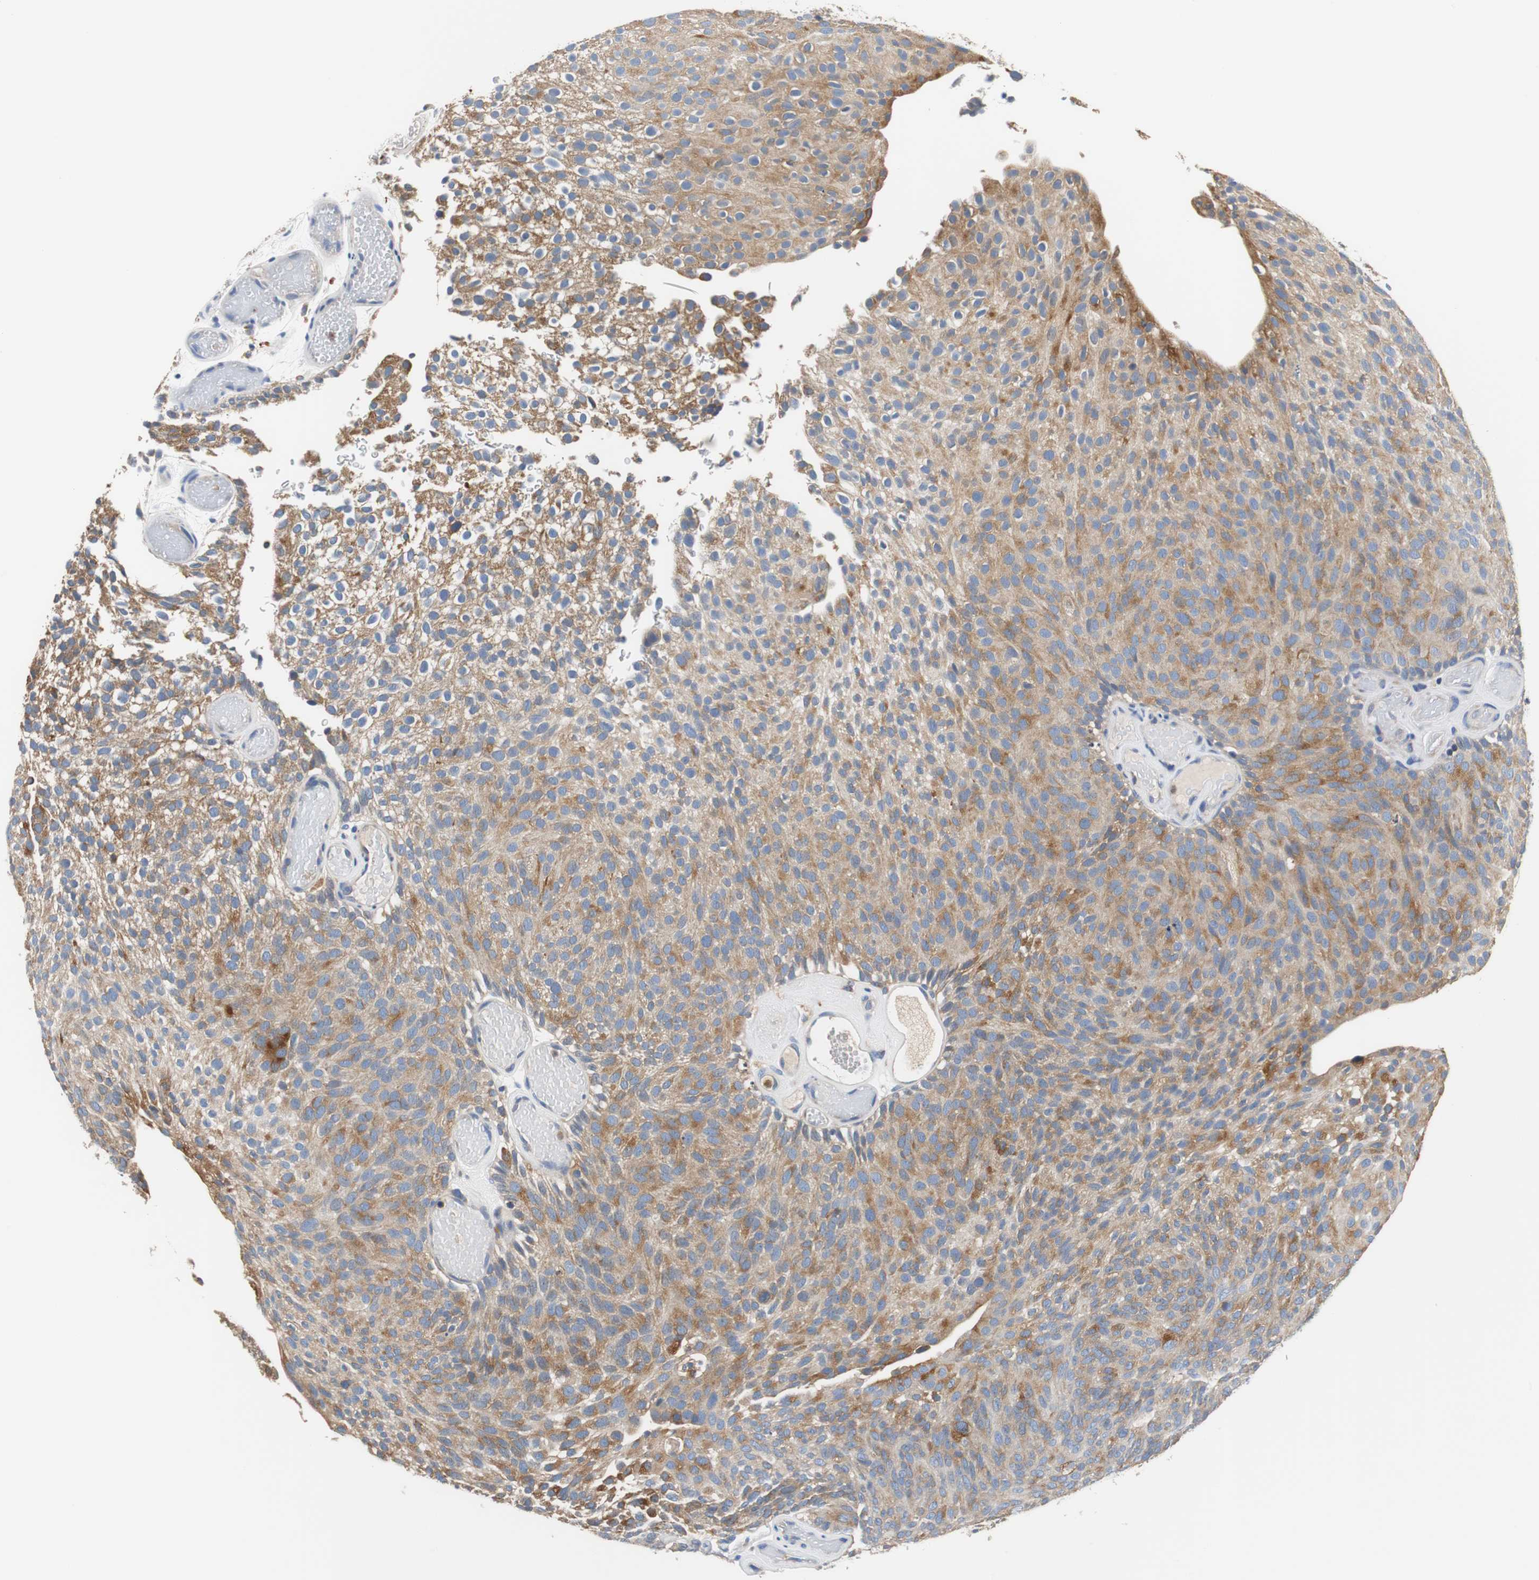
{"staining": {"intensity": "moderate", "quantity": ">75%", "location": "cytoplasmic/membranous"}, "tissue": "urothelial cancer", "cell_type": "Tumor cells", "image_type": "cancer", "snomed": [{"axis": "morphology", "description": "Urothelial carcinoma, Low grade"}, {"axis": "topography", "description": "Urinary bladder"}], "caption": "Protein staining by immunohistochemistry (IHC) exhibits moderate cytoplasmic/membranous staining in approximately >75% of tumor cells in urothelial cancer.", "gene": "VAMP8", "patient": {"sex": "male", "age": 78}}